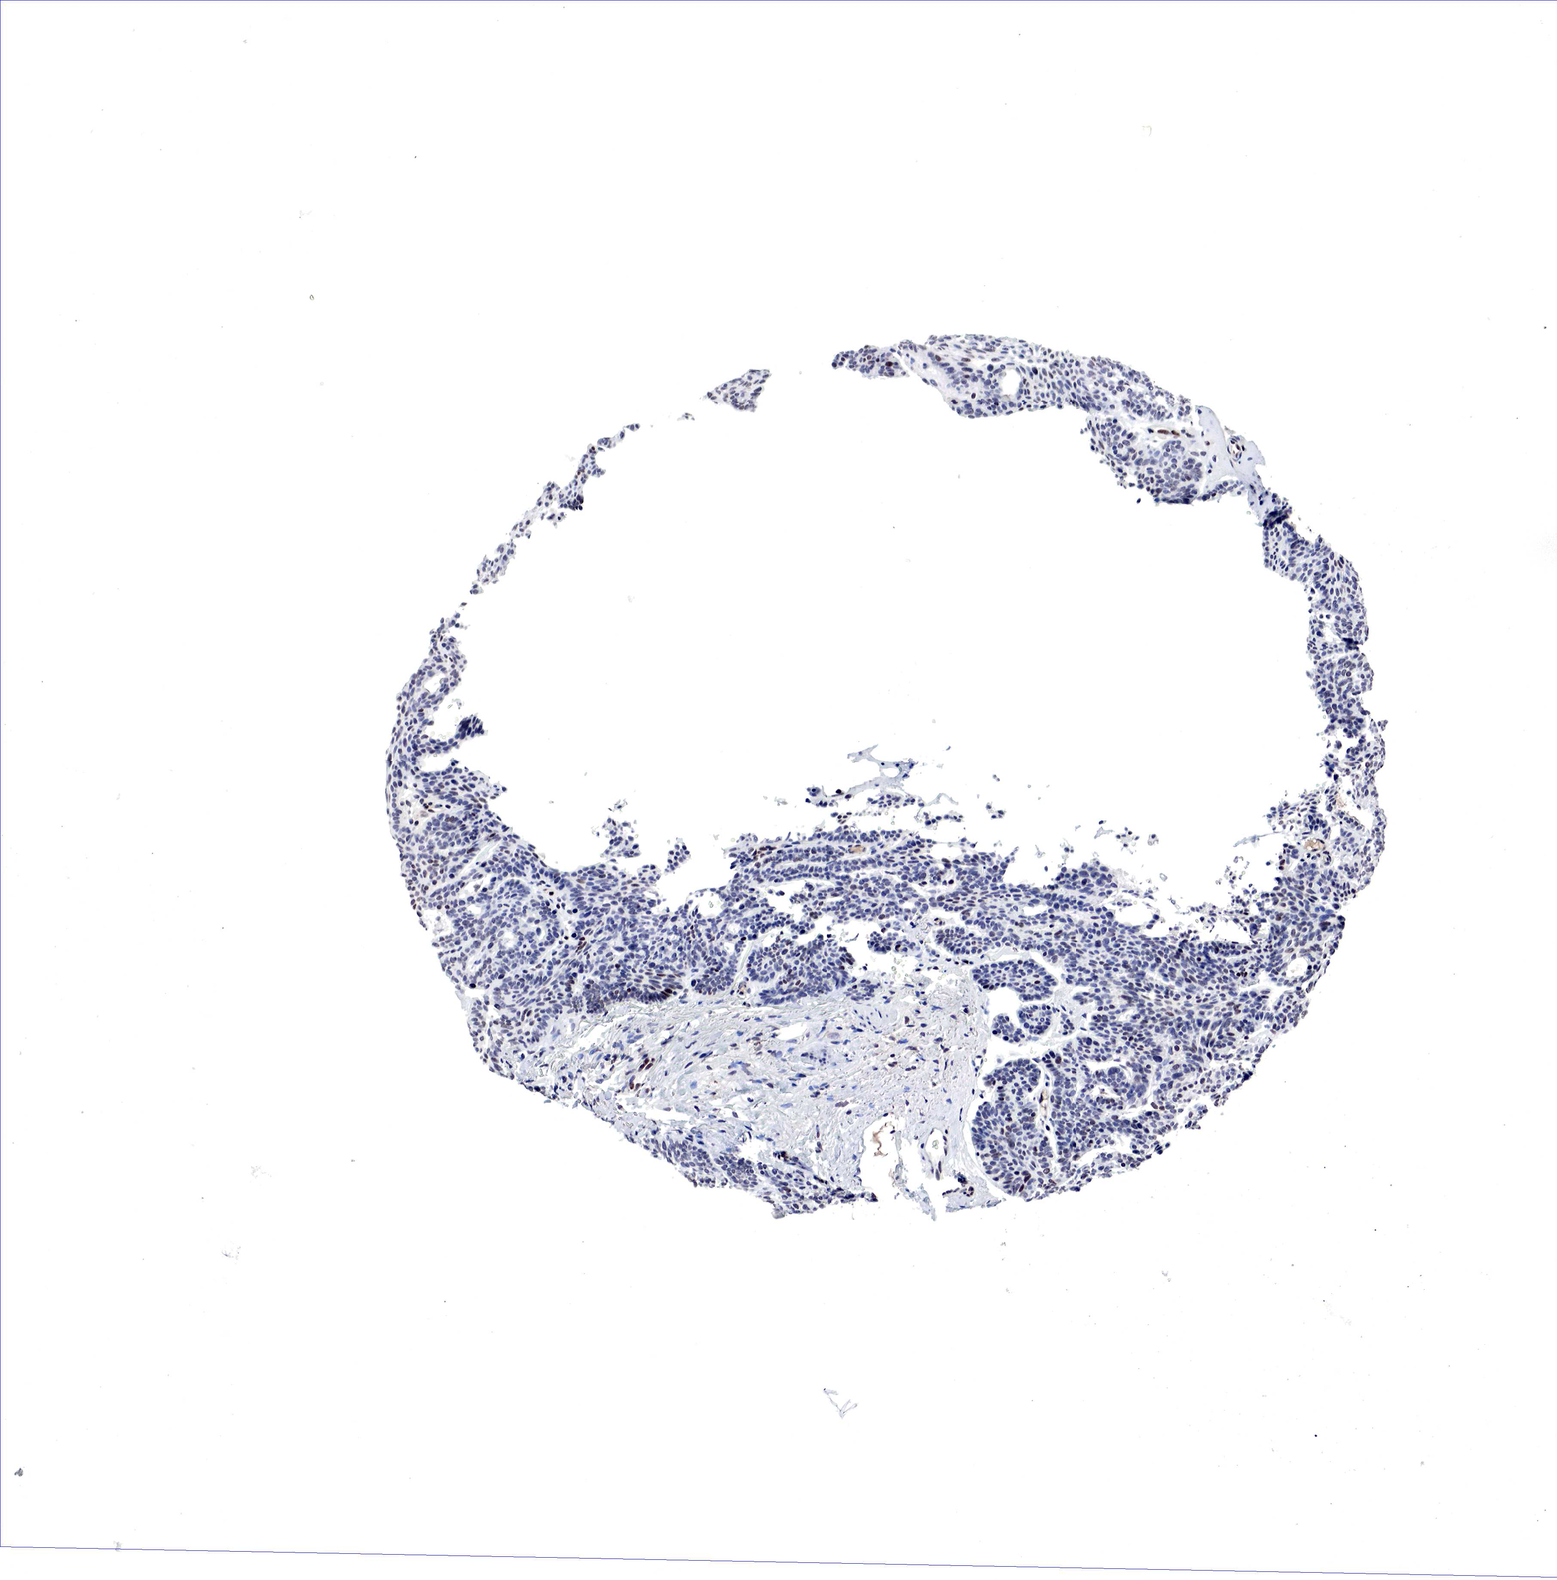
{"staining": {"intensity": "negative", "quantity": "none", "location": "none"}, "tissue": "skin cancer", "cell_type": "Tumor cells", "image_type": "cancer", "snomed": [{"axis": "morphology", "description": "Basal cell carcinoma"}, {"axis": "topography", "description": "Skin"}], "caption": "Immunohistochemistry photomicrograph of human skin basal cell carcinoma stained for a protein (brown), which reveals no expression in tumor cells.", "gene": "DACH2", "patient": {"sex": "male", "age": 44}}